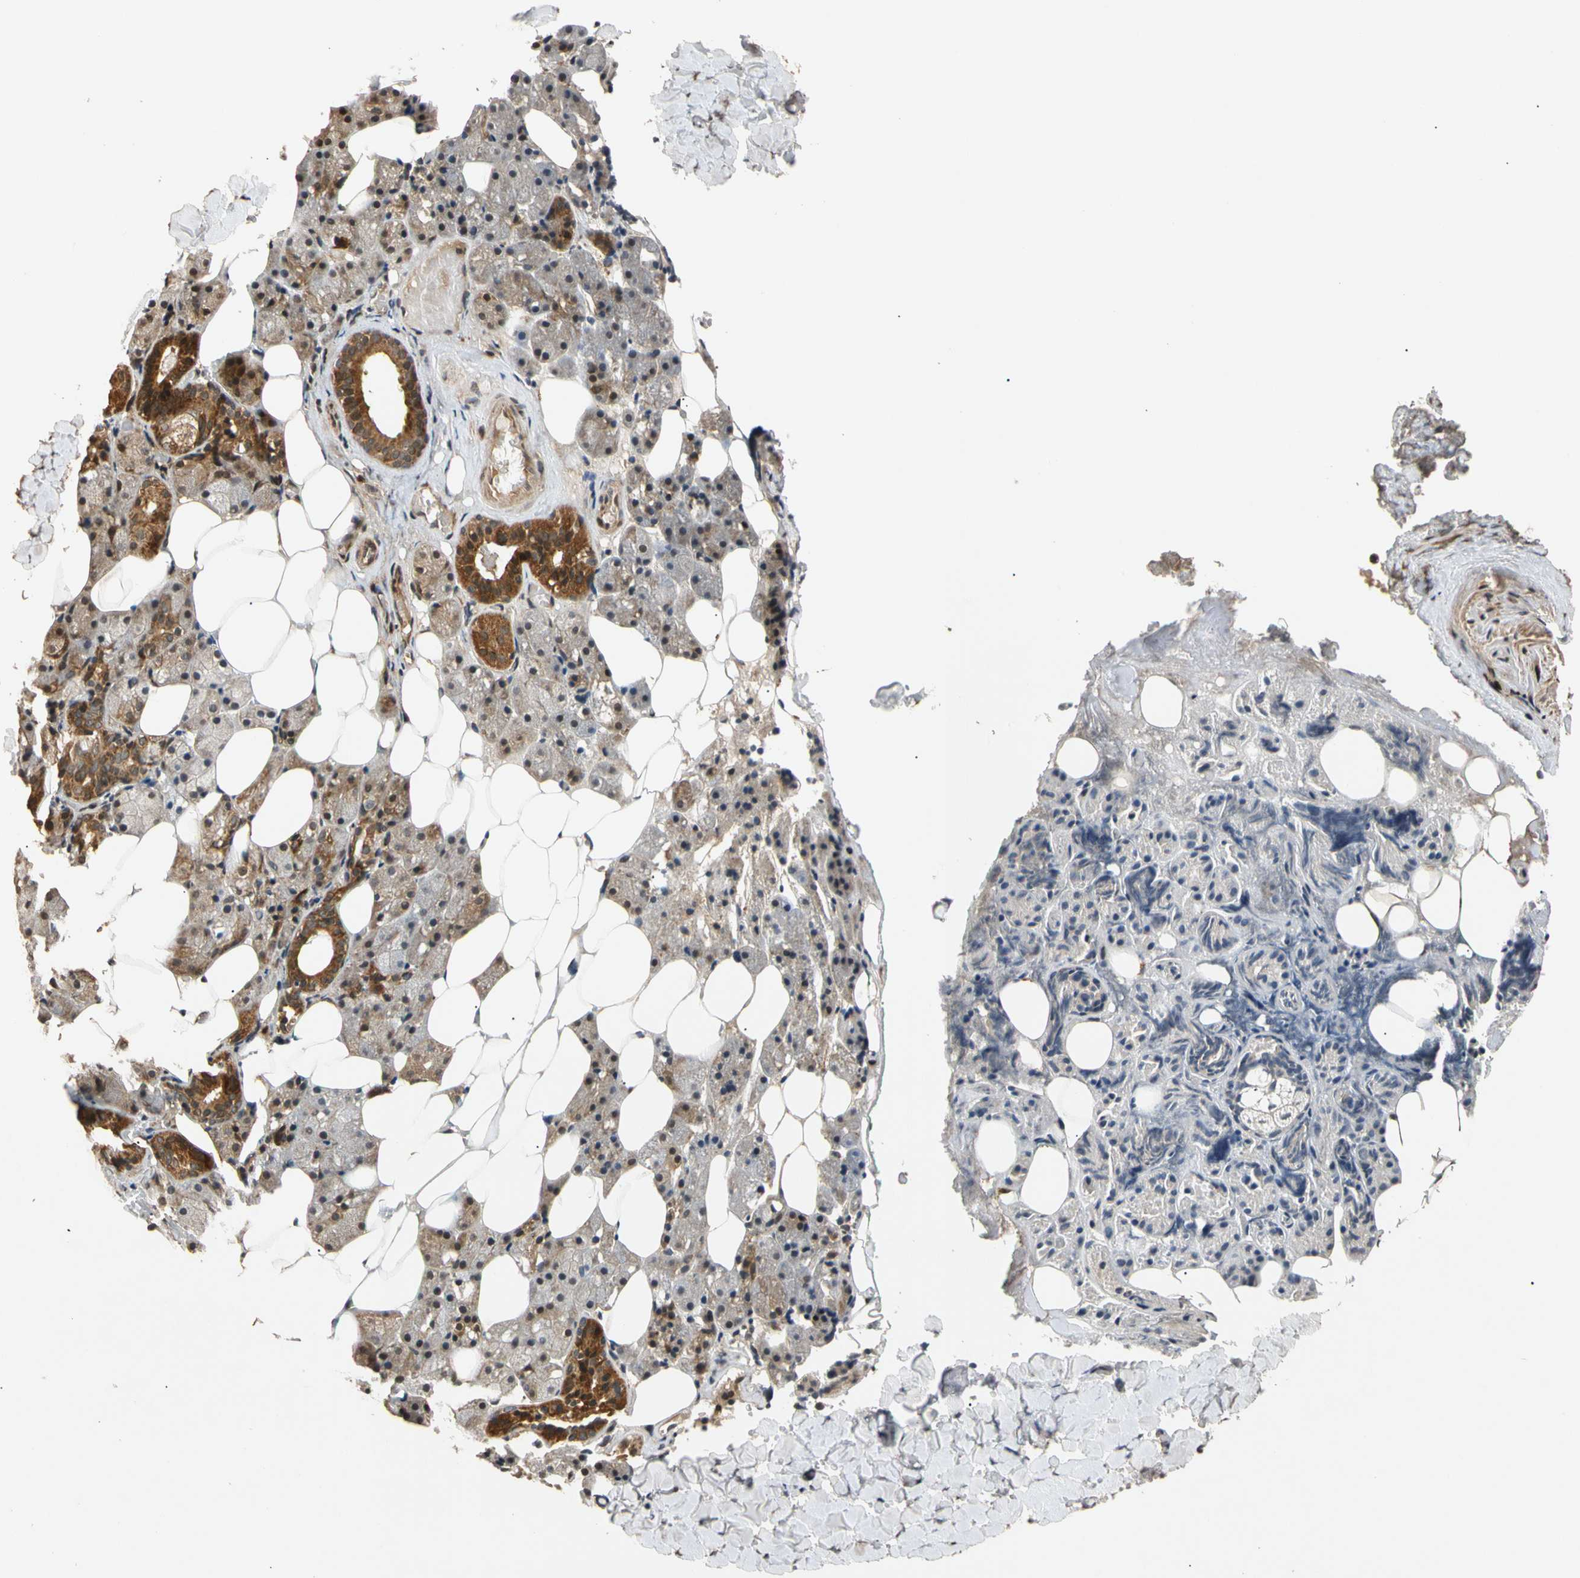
{"staining": {"intensity": "moderate", "quantity": ">75%", "location": "cytoplasmic/membranous,nuclear"}, "tissue": "salivary gland", "cell_type": "Glandular cells", "image_type": "normal", "snomed": [{"axis": "morphology", "description": "Normal tissue, NOS"}, {"axis": "topography", "description": "Salivary gland"}], "caption": "Protein staining by IHC reveals moderate cytoplasmic/membranous,nuclear staining in approximately >75% of glandular cells in benign salivary gland.", "gene": "MRPS22", "patient": {"sex": "female", "age": 55}}